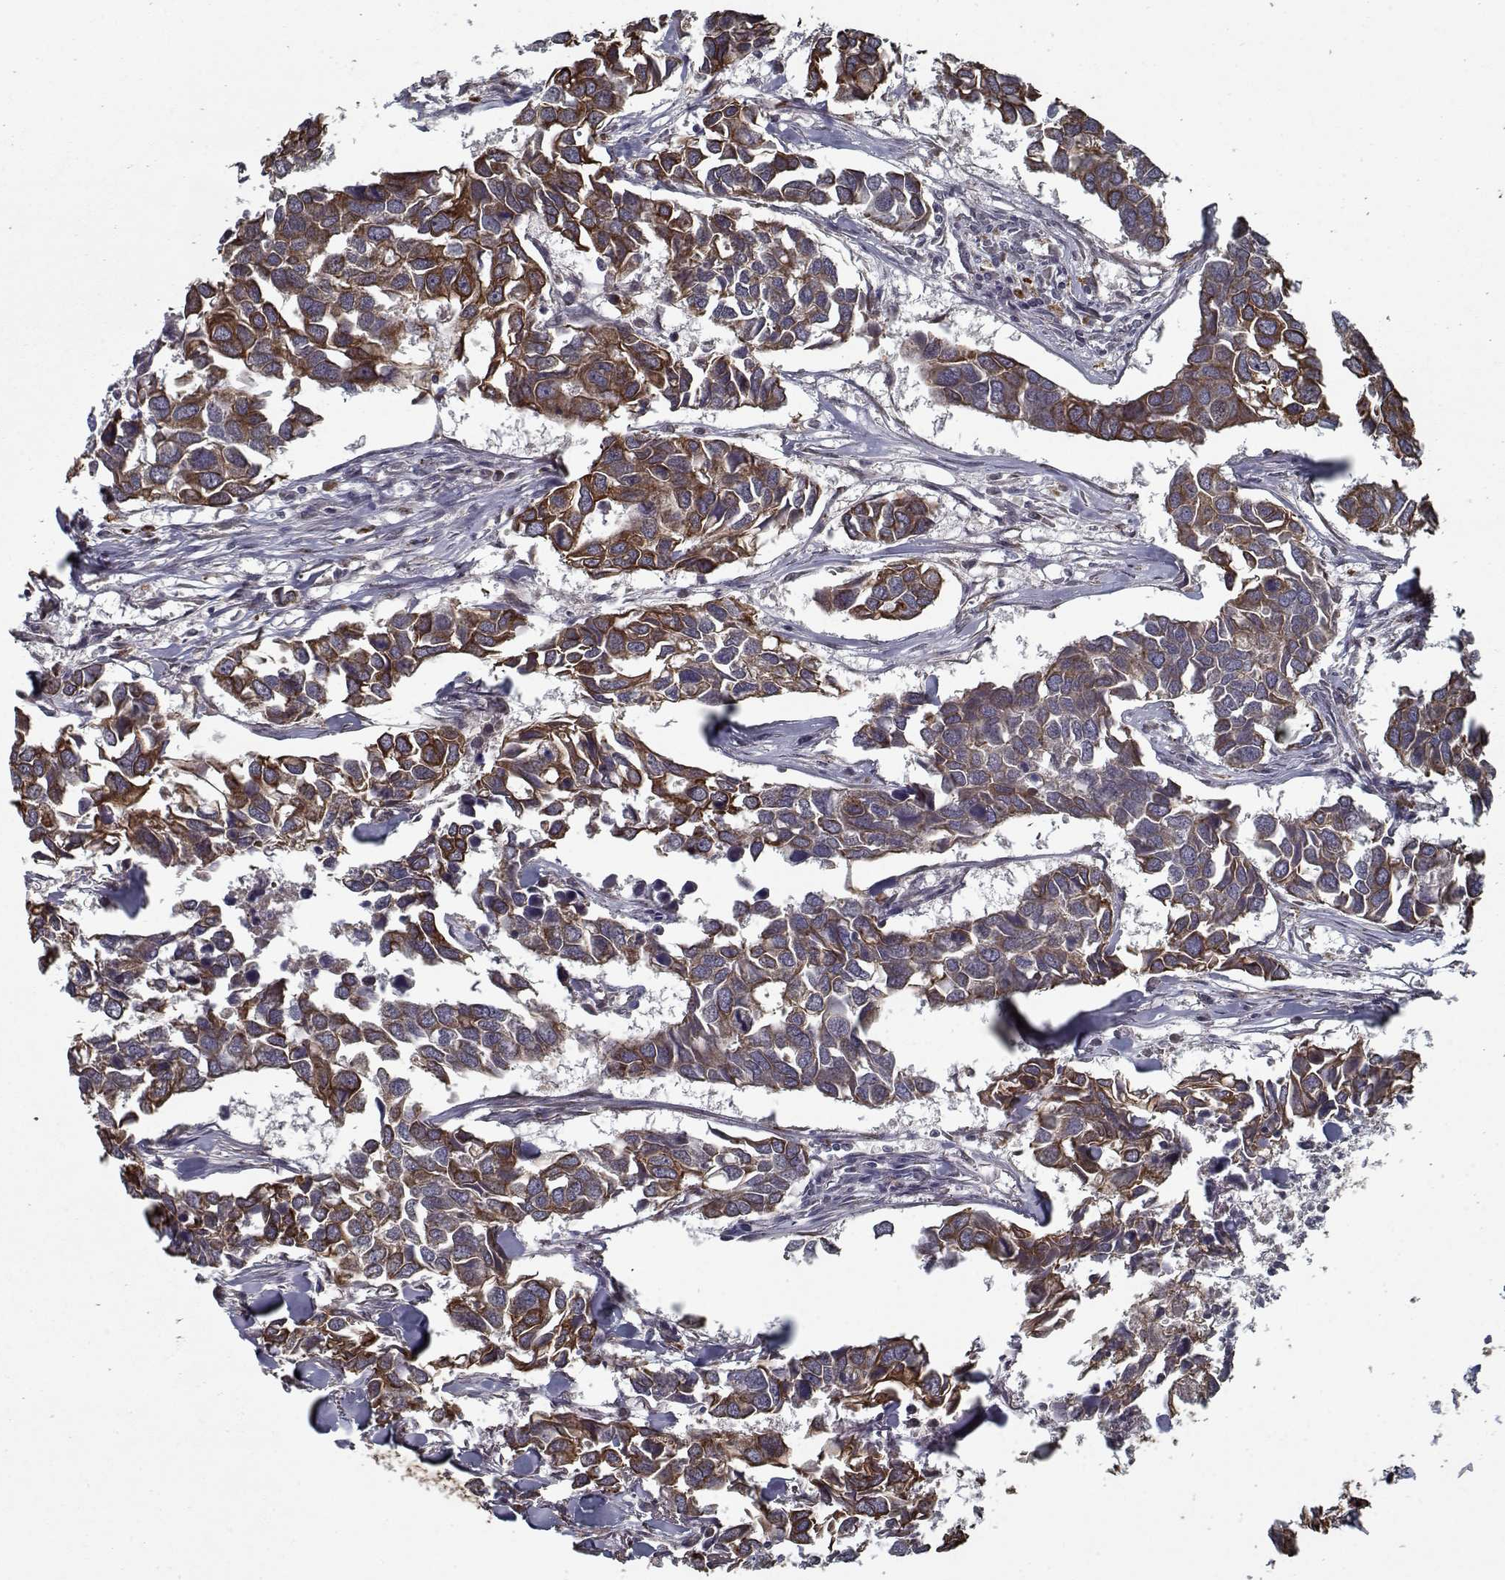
{"staining": {"intensity": "strong", "quantity": ">75%", "location": "cytoplasmic/membranous"}, "tissue": "breast cancer", "cell_type": "Tumor cells", "image_type": "cancer", "snomed": [{"axis": "morphology", "description": "Duct carcinoma"}, {"axis": "topography", "description": "Breast"}], "caption": "A brown stain highlights strong cytoplasmic/membranous positivity of a protein in human breast cancer tumor cells. (DAB (3,3'-diaminobenzidine) = brown stain, brightfield microscopy at high magnification).", "gene": "NLK", "patient": {"sex": "female", "age": 83}}